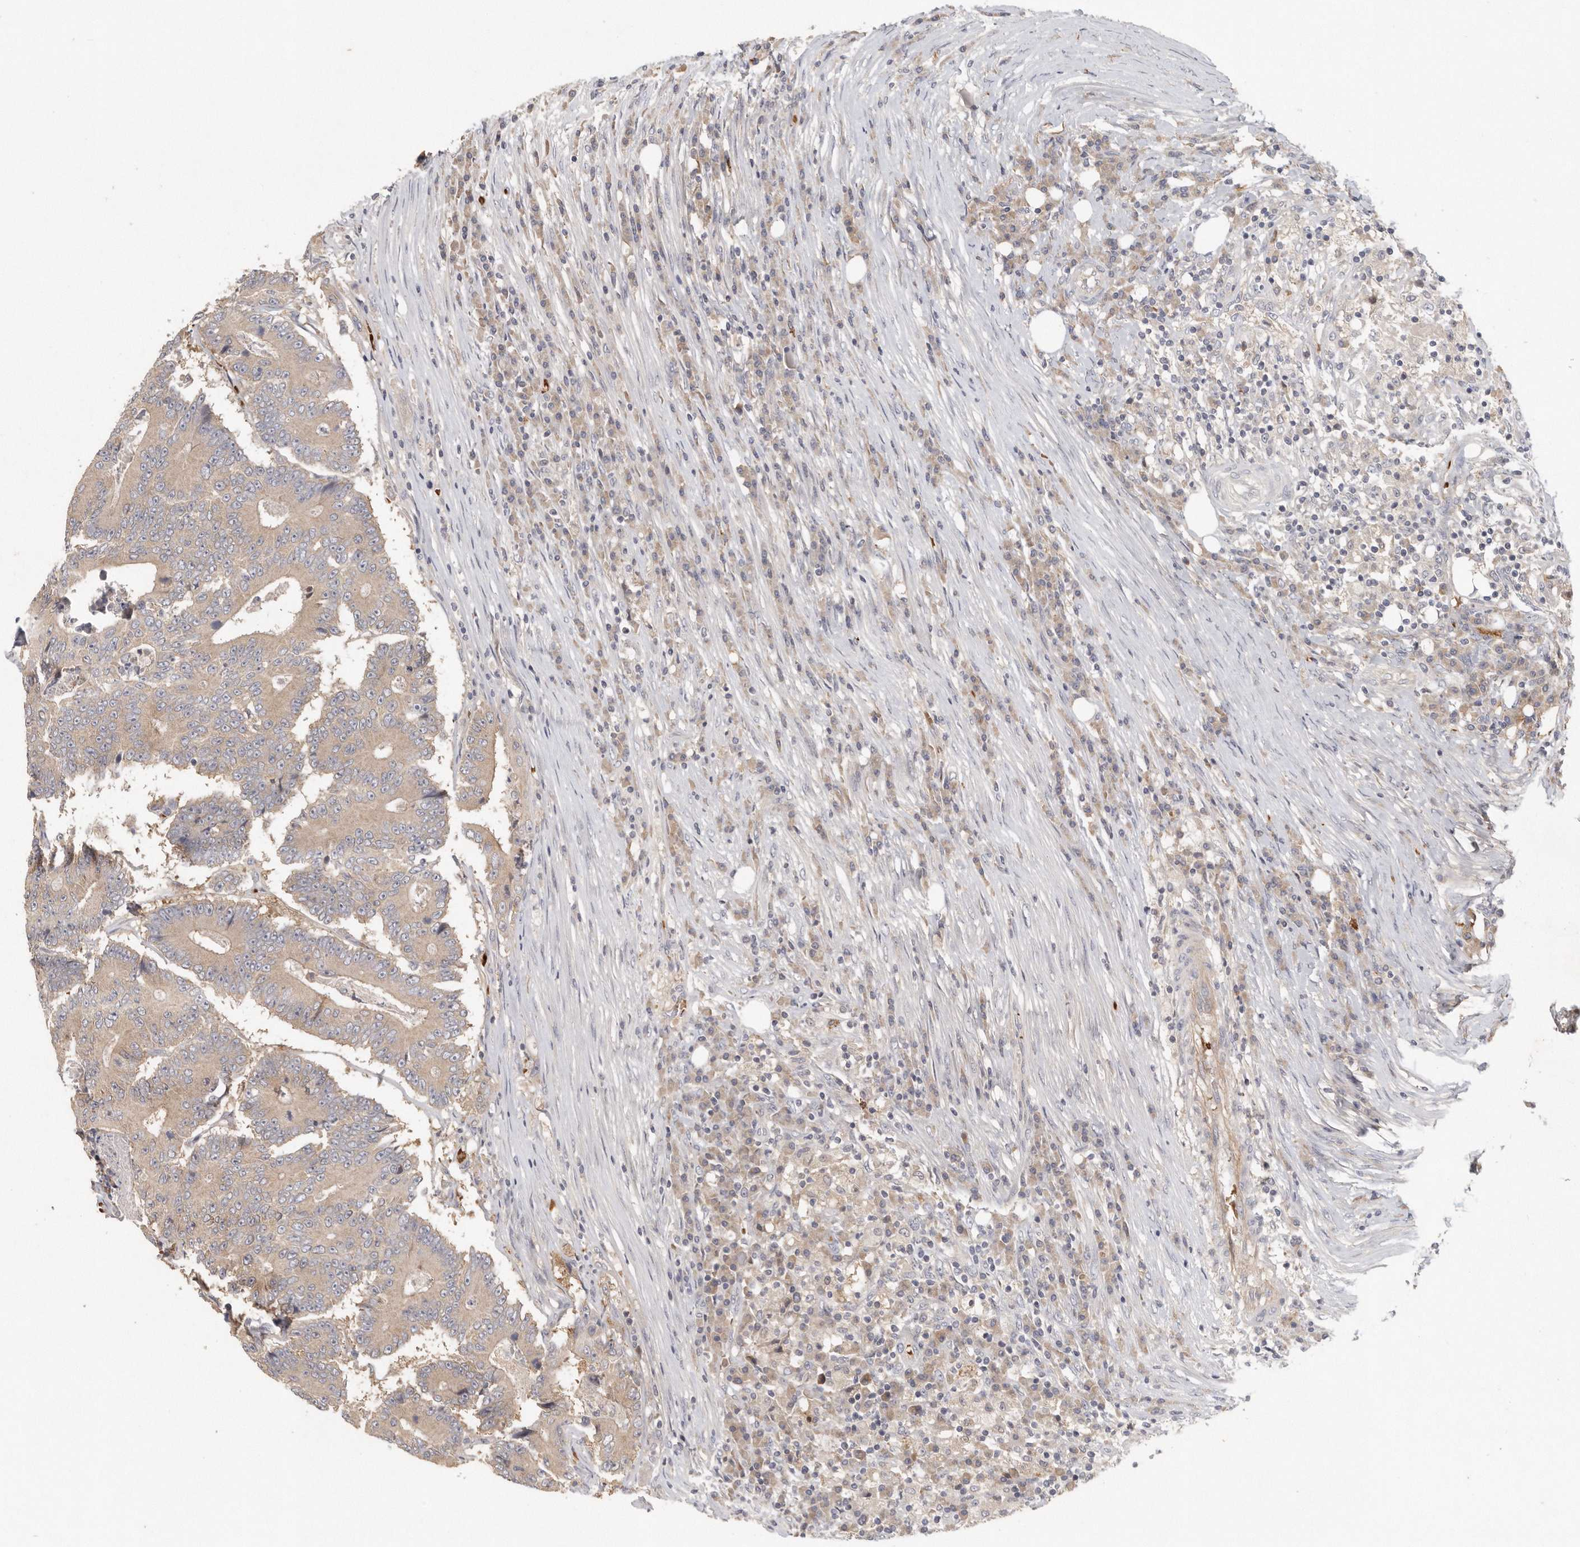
{"staining": {"intensity": "weak", "quantity": ">75%", "location": "cytoplasmic/membranous"}, "tissue": "colorectal cancer", "cell_type": "Tumor cells", "image_type": "cancer", "snomed": [{"axis": "morphology", "description": "Adenocarcinoma, NOS"}, {"axis": "topography", "description": "Colon"}], "caption": "IHC photomicrograph of colorectal adenocarcinoma stained for a protein (brown), which shows low levels of weak cytoplasmic/membranous staining in about >75% of tumor cells.", "gene": "CFAP298", "patient": {"sex": "male", "age": 83}}